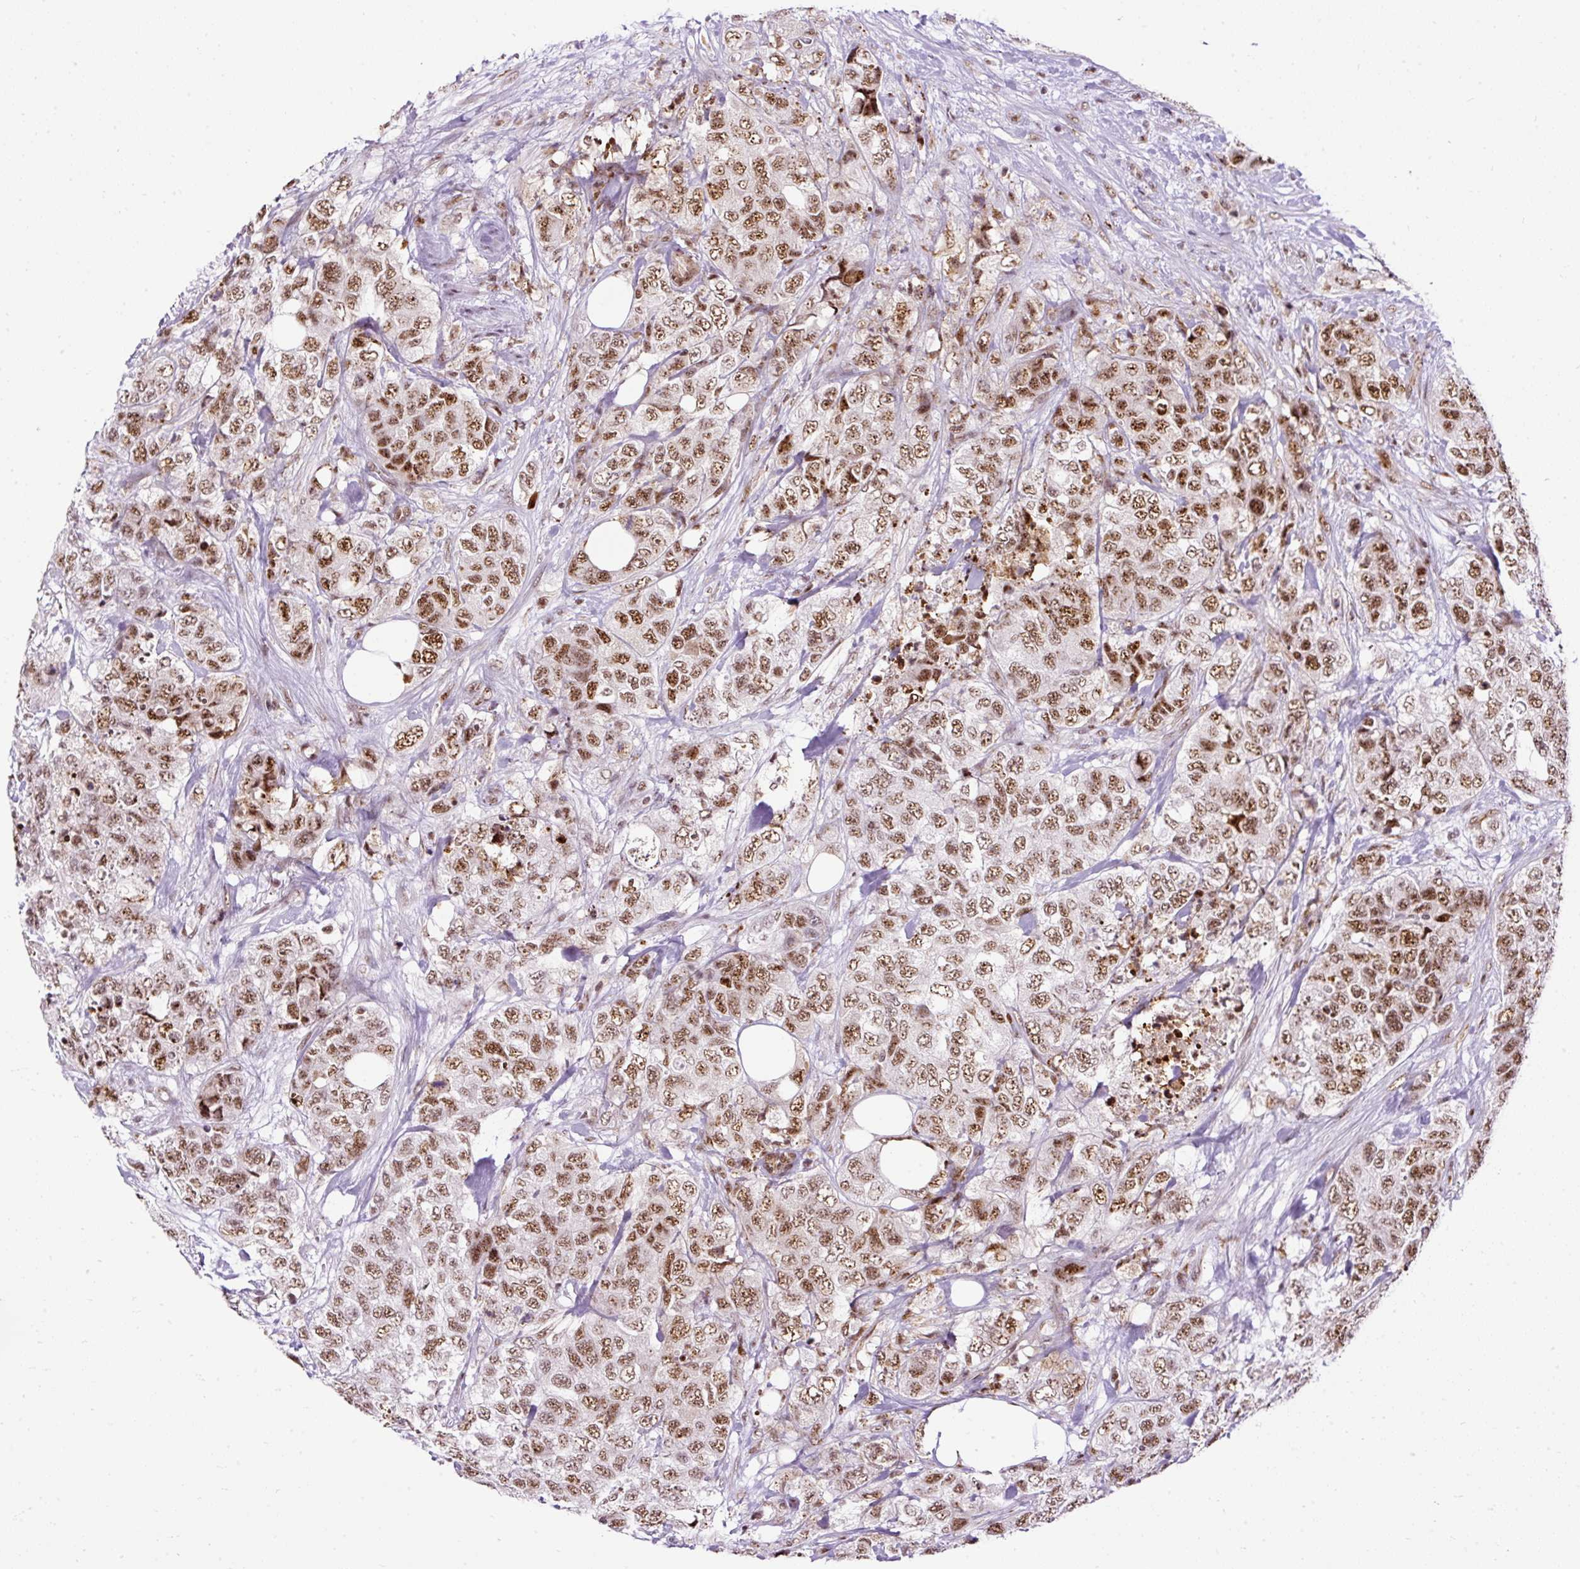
{"staining": {"intensity": "moderate", "quantity": ">75%", "location": "nuclear"}, "tissue": "urothelial cancer", "cell_type": "Tumor cells", "image_type": "cancer", "snomed": [{"axis": "morphology", "description": "Urothelial carcinoma, High grade"}, {"axis": "topography", "description": "Urinary bladder"}], "caption": "Urothelial cancer stained with a protein marker displays moderate staining in tumor cells.", "gene": "LUC7L2", "patient": {"sex": "female", "age": 78}}